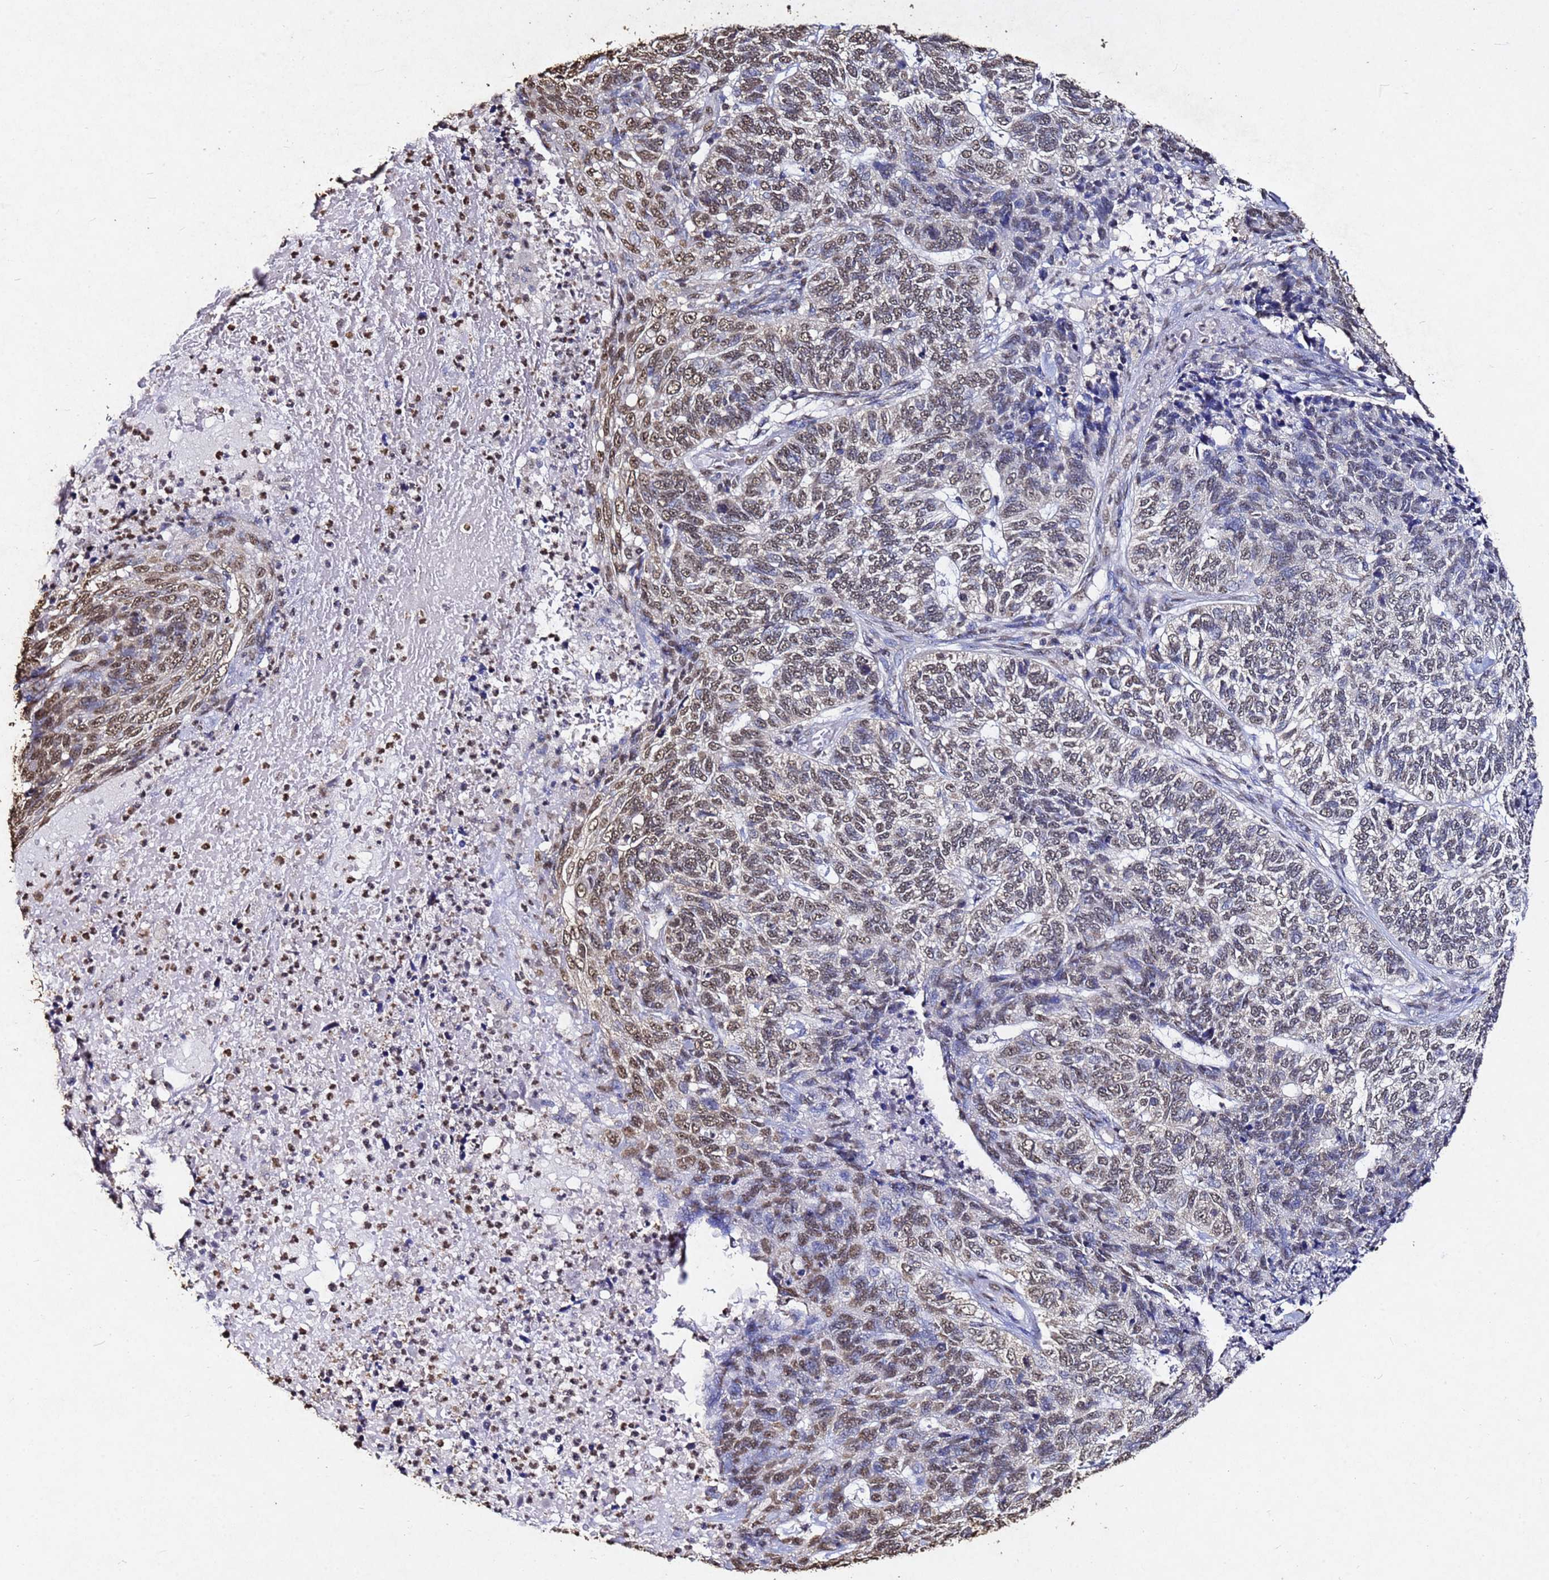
{"staining": {"intensity": "moderate", "quantity": ">75%", "location": "nuclear"}, "tissue": "skin cancer", "cell_type": "Tumor cells", "image_type": "cancer", "snomed": [{"axis": "morphology", "description": "Basal cell carcinoma"}, {"axis": "topography", "description": "Skin"}], "caption": "A high-resolution image shows immunohistochemistry staining of skin cancer (basal cell carcinoma), which shows moderate nuclear staining in about >75% of tumor cells.", "gene": "MYOCD", "patient": {"sex": "female", "age": 65}}